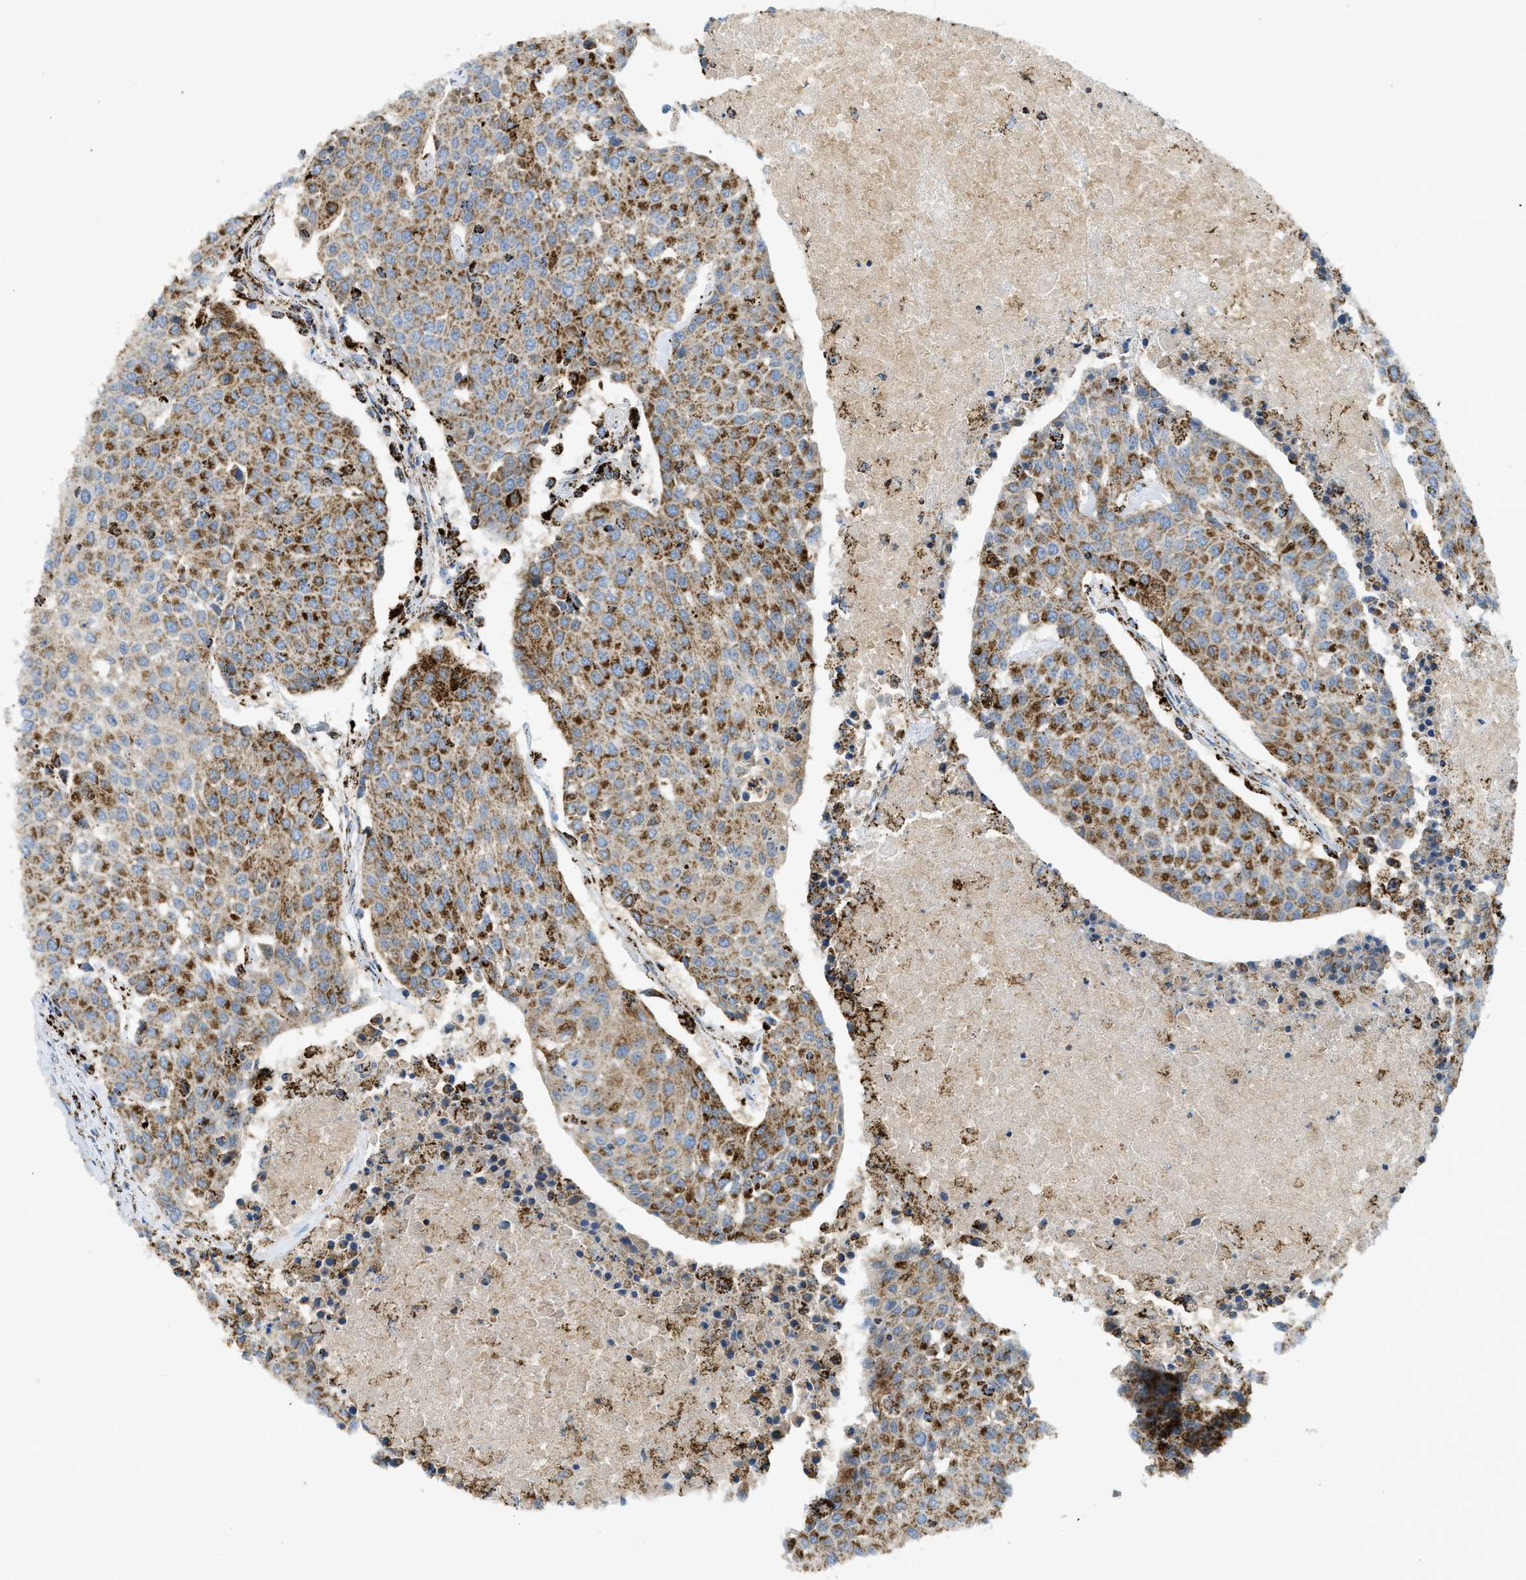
{"staining": {"intensity": "strong", "quantity": ">75%", "location": "cytoplasmic/membranous"}, "tissue": "urothelial cancer", "cell_type": "Tumor cells", "image_type": "cancer", "snomed": [{"axis": "morphology", "description": "Urothelial carcinoma, High grade"}, {"axis": "topography", "description": "Urinary bladder"}], "caption": "Brown immunohistochemical staining in urothelial cancer reveals strong cytoplasmic/membranous staining in approximately >75% of tumor cells.", "gene": "SQOR", "patient": {"sex": "female", "age": 85}}